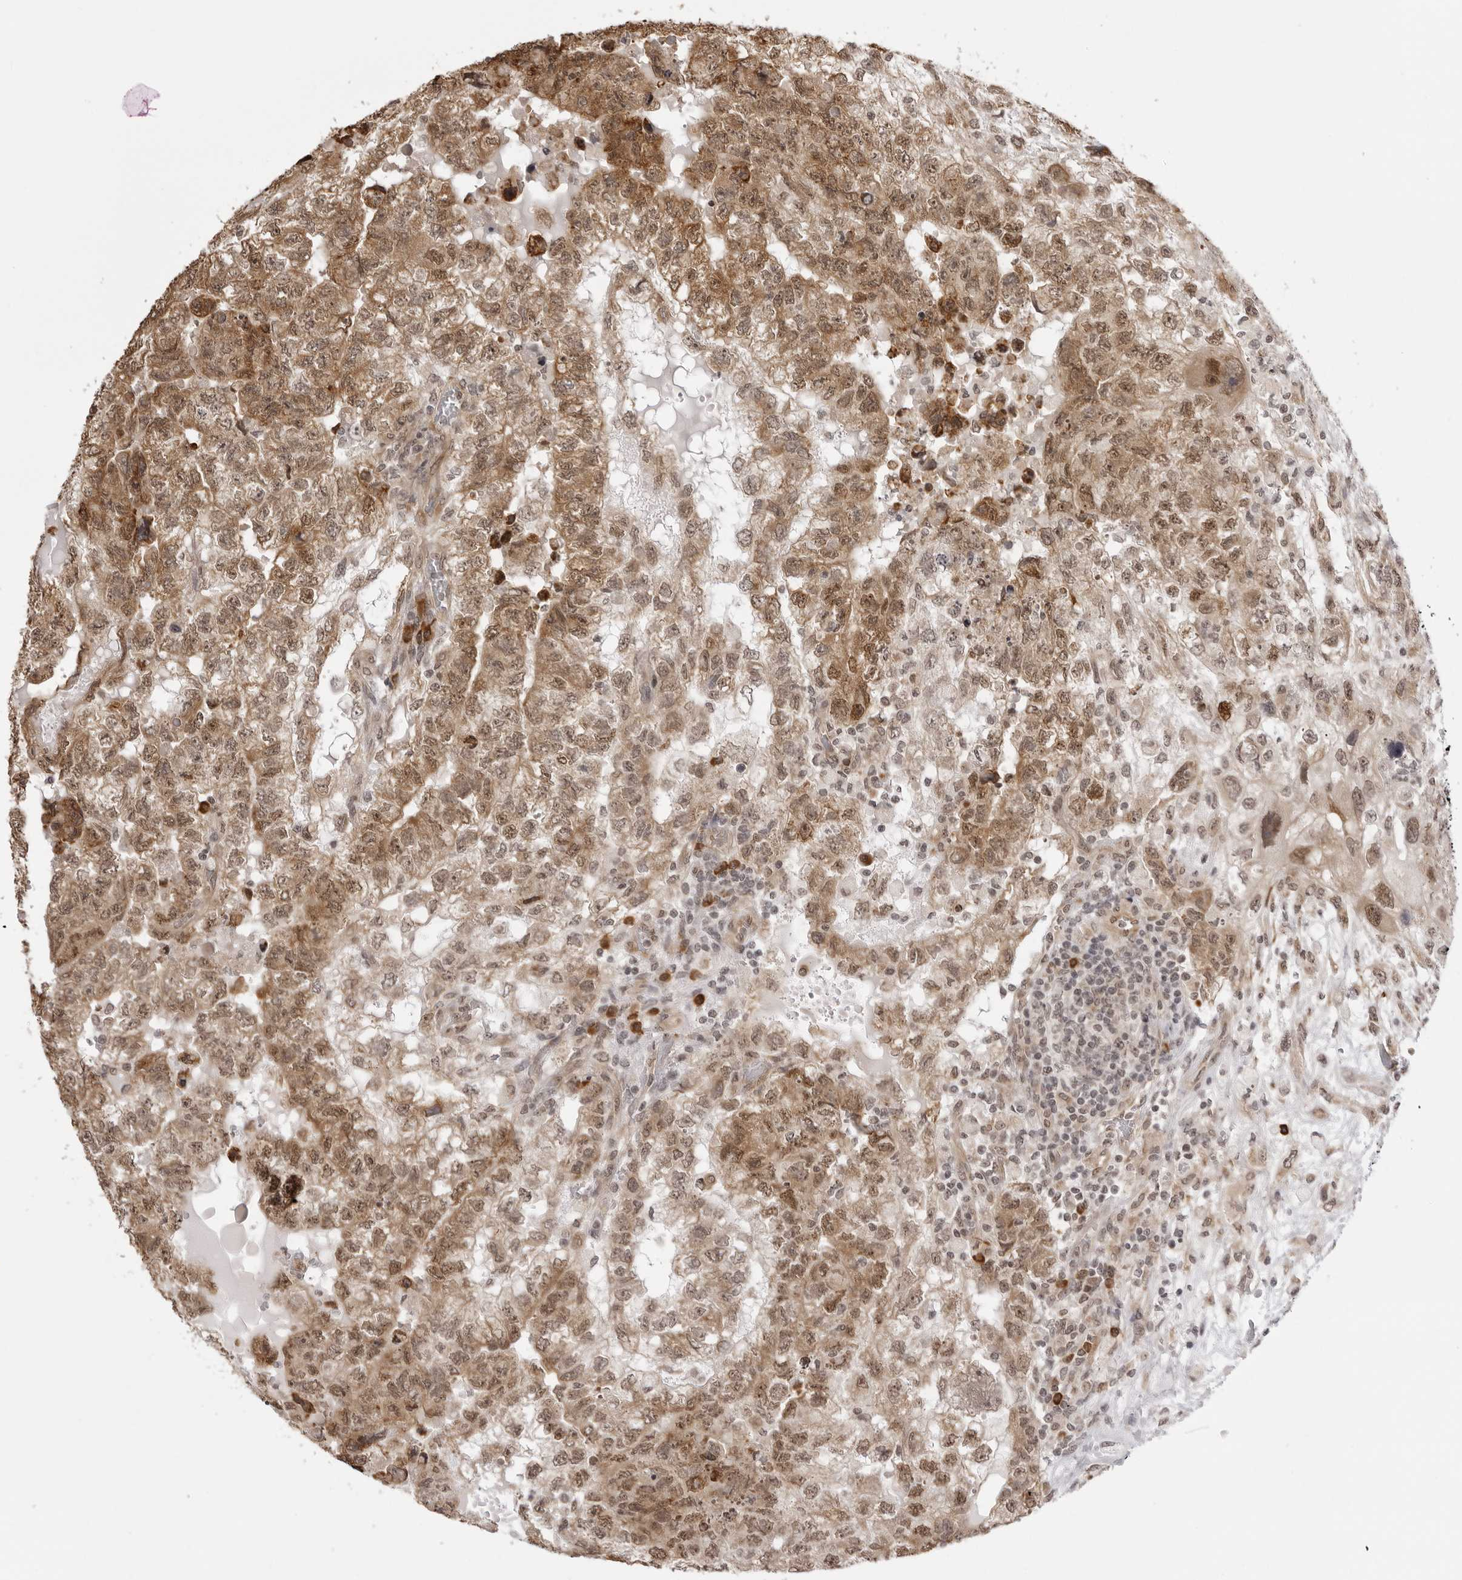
{"staining": {"intensity": "moderate", "quantity": ">75%", "location": "cytoplasmic/membranous"}, "tissue": "testis cancer", "cell_type": "Tumor cells", "image_type": "cancer", "snomed": [{"axis": "morphology", "description": "Carcinoma, Embryonal, NOS"}, {"axis": "topography", "description": "Testis"}], "caption": "Testis cancer (embryonal carcinoma) was stained to show a protein in brown. There is medium levels of moderate cytoplasmic/membranous staining in about >75% of tumor cells. The staining is performed using DAB (3,3'-diaminobenzidine) brown chromogen to label protein expression. The nuclei are counter-stained blue using hematoxylin.", "gene": "ZC3H11A", "patient": {"sex": "male", "age": 36}}